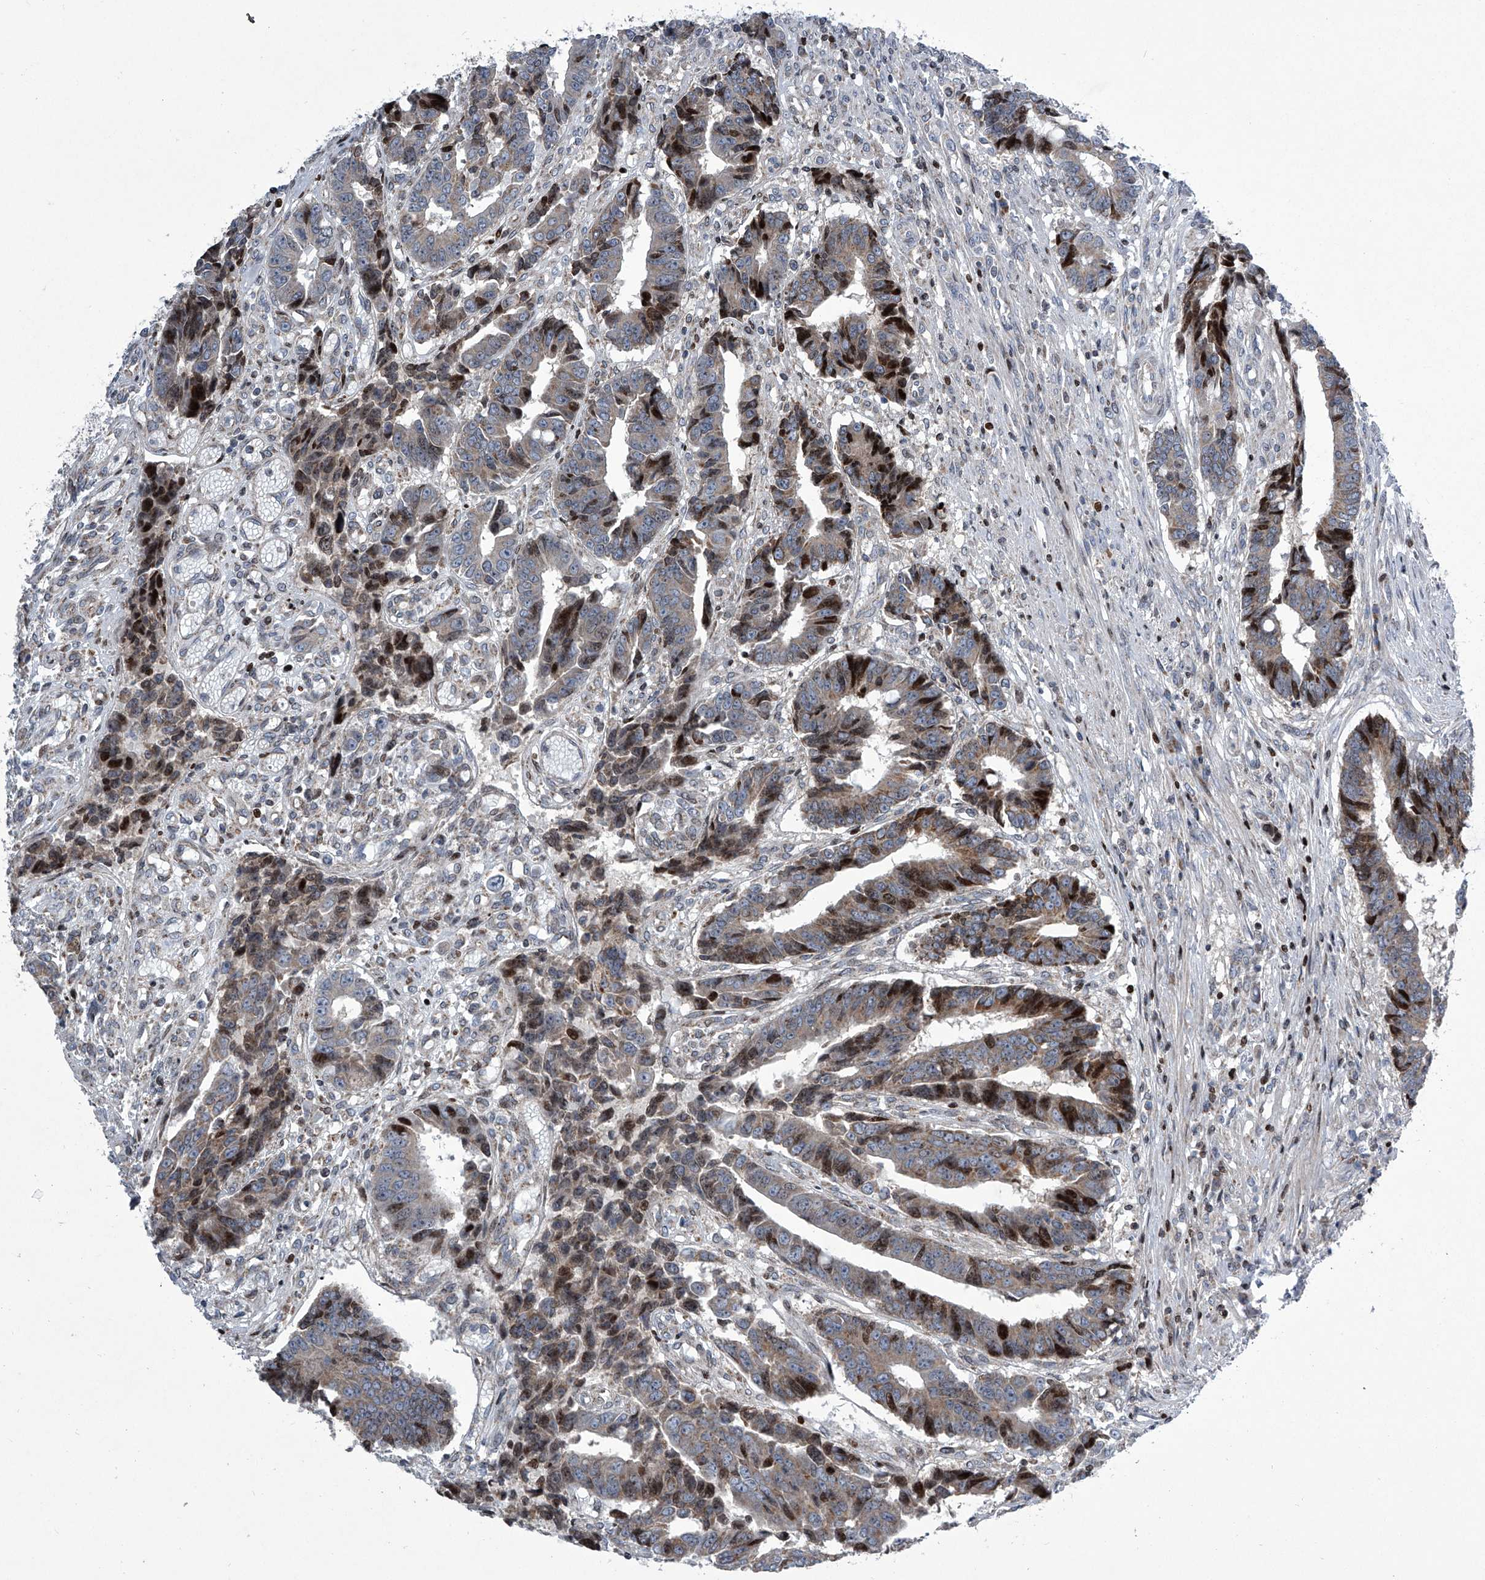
{"staining": {"intensity": "moderate", "quantity": "25%-75%", "location": "cytoplasmic/membranous,nuclear"}, "tissue": "colorectal cancer", "cell_type": "Tumor cells", "image_type": "cancer", "snomed": [{"axis": "morphology", "description": "Adenocarcinoma, NOS"}, {"axis": "topography", "description": "Rectum"}], "caption": "Colorectal cancer stained with immunohistochemistry (IHC) displays moderate cytoplasmic/membranous and nuclear staining in about 25%-75% of tumor cells.", "gene": "STRADA", "patient": {"sex": "male", "age": 84}}